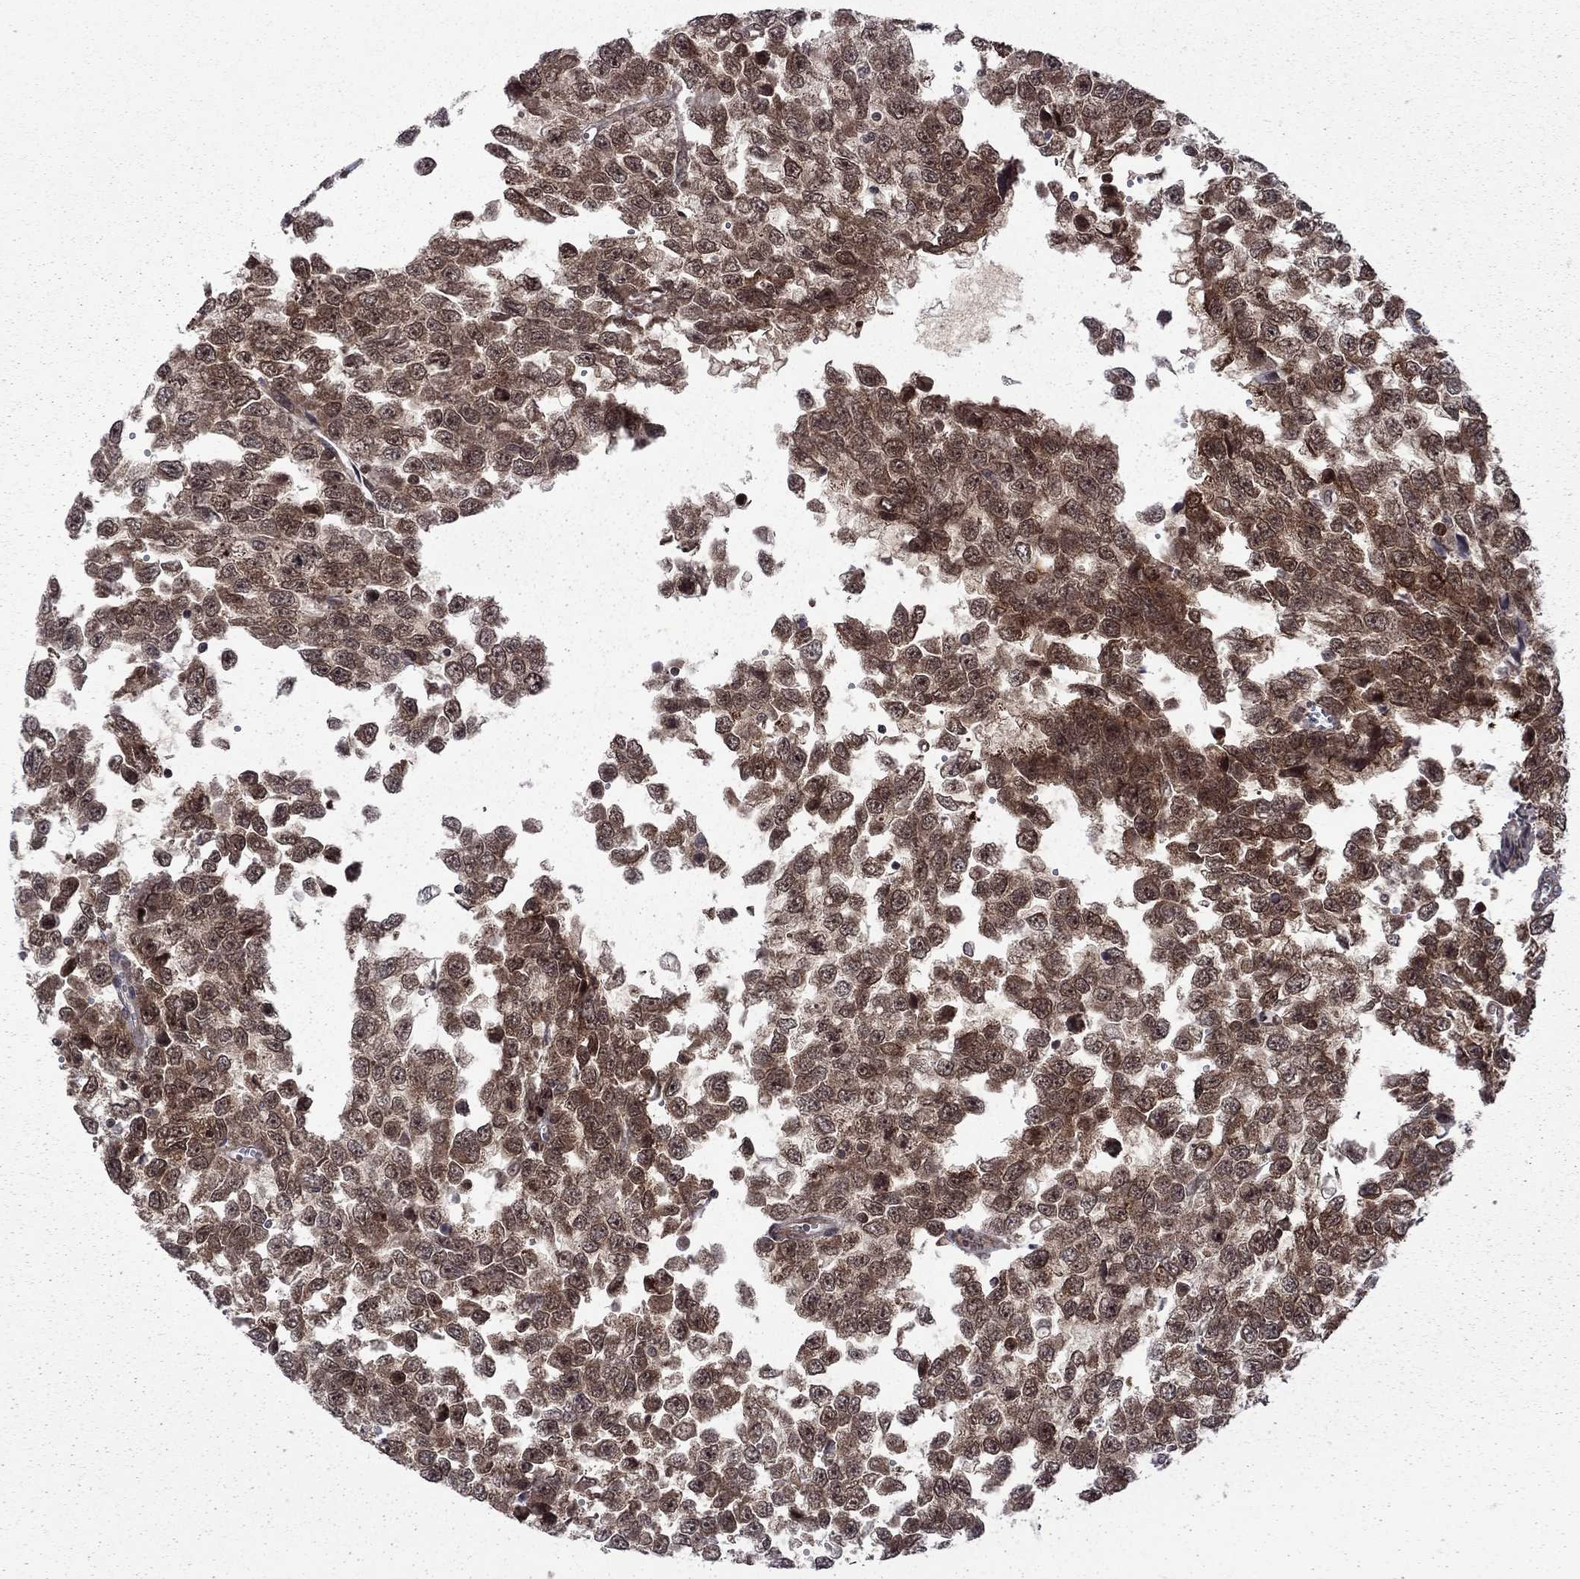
{"staining": {"intensity": "strong", "quantity": ">75%", "location": "cytoplasmic/membranous"}, "tissue": "testis cancer", "cell_type": "Tumor cells", "image_type": "cancer", "snomed": [{"axis": "morphology", "description": "Normal tissue, NOS"}, {"axis": "morphology", "description": "Seminoma, NOS"}, {"axis": "topography", "description": "Testis"}, {"axis": "topography", "description": "Epididymis"}], "caption": "Immunohistochemistry photomicrograph of human testis seminoma stained for a protein (brown), which exhibits high levels of strong cytoplasmic/membranous expression in approximately >75% of tumor cells.", "gene": "NAA50", "patient": {"sex": "male", "age": 34}}